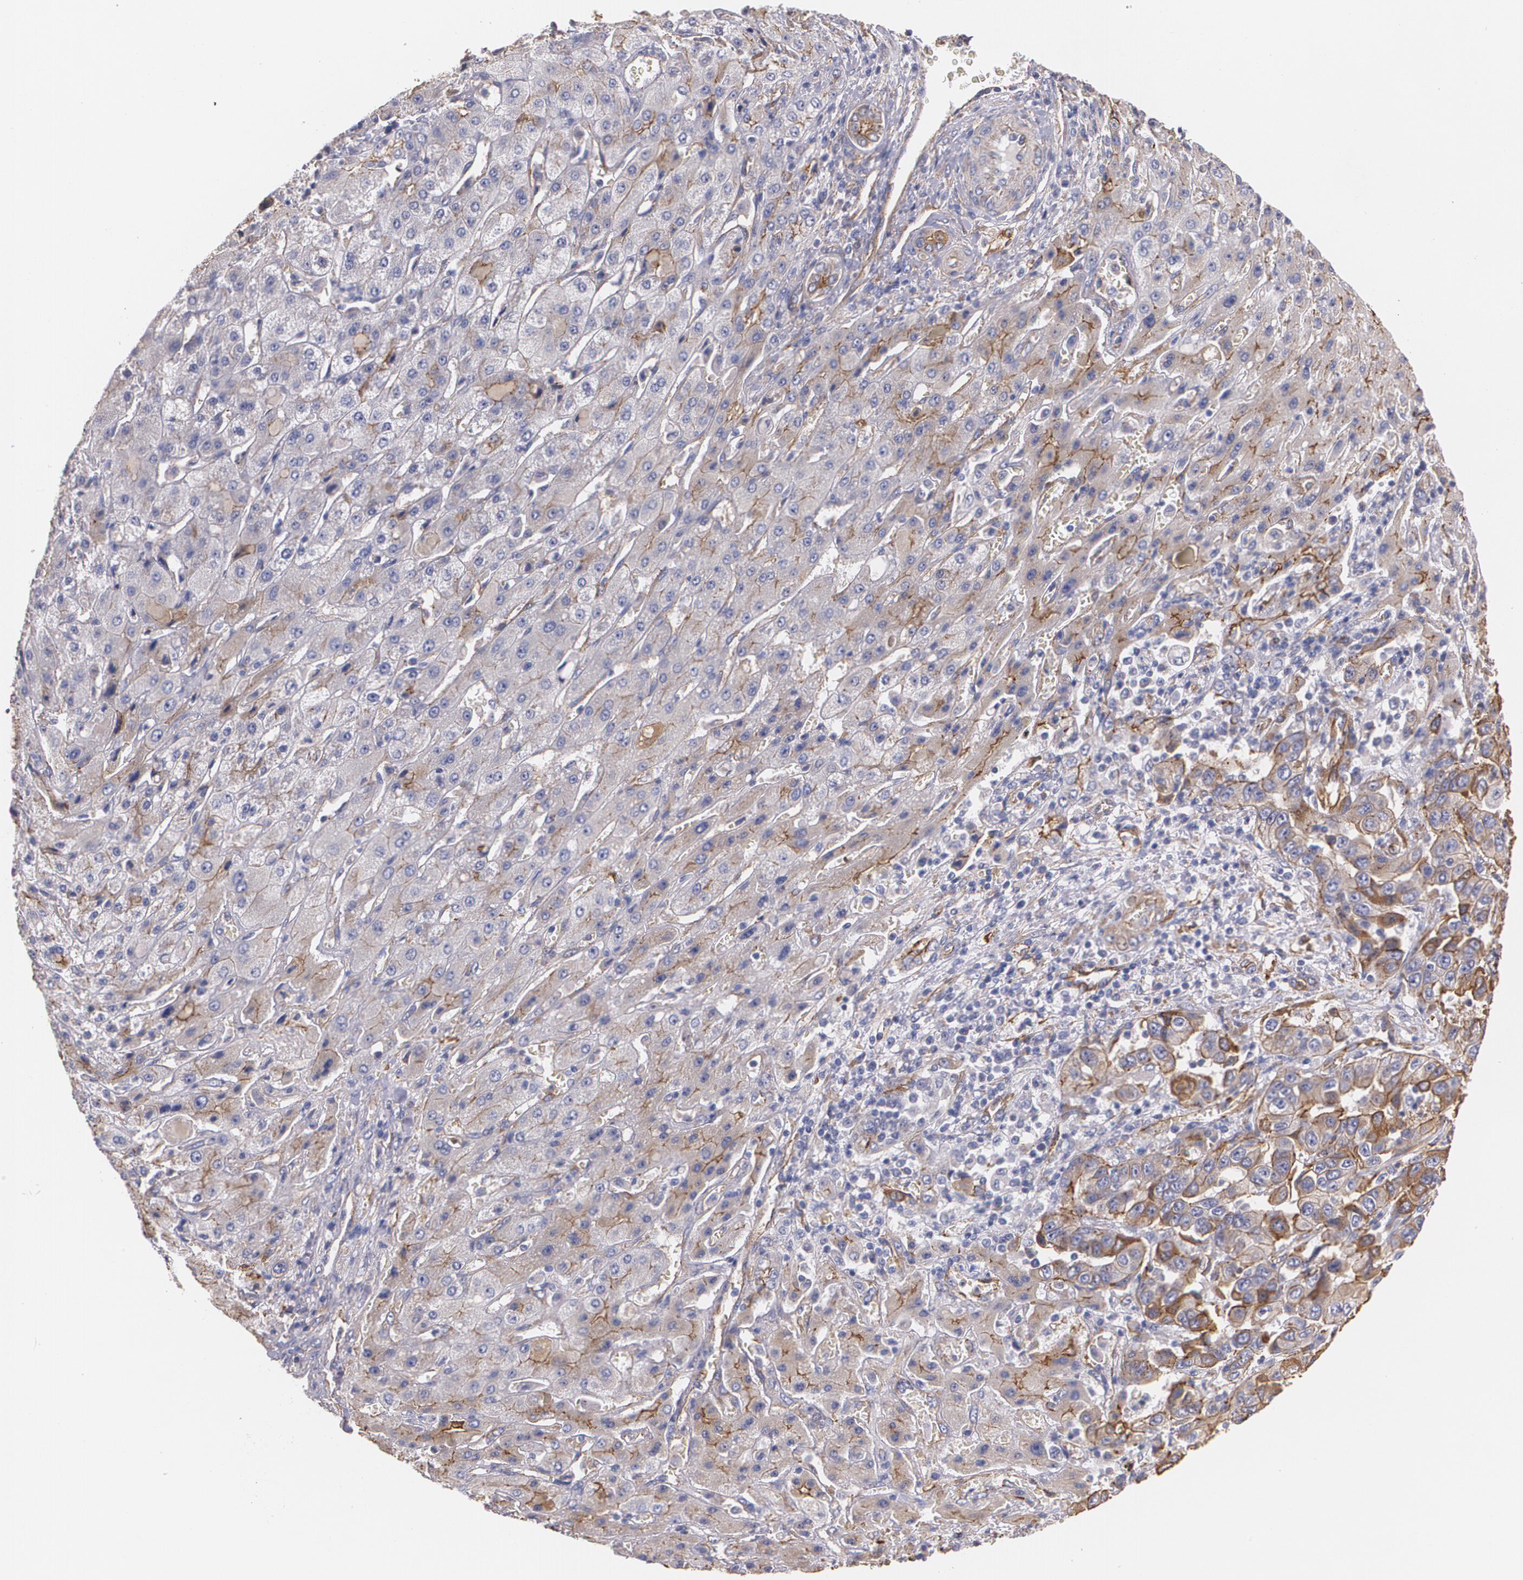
{"staining": {"intensity": "moderate", "quantity": "25%-75%", "location": "cytoplasmic/membranous"}, "tissue": "liver cancer", "cell_type": "Tumor cells", "image_type": "cancer", "snomed": [{"axis": "morphology", "description": "Cholangiocarcinoma"}, {"axis": "topography", "description": "Liver"}], "caption": "DAB immunohistochemical staining of human liver cancer displays moderate cytoplasmic/membranous protein expression in approximately 25%-75% of tumor cells.", "gene": "TJP1", "patient": {"sex": "female", "age": 52}}